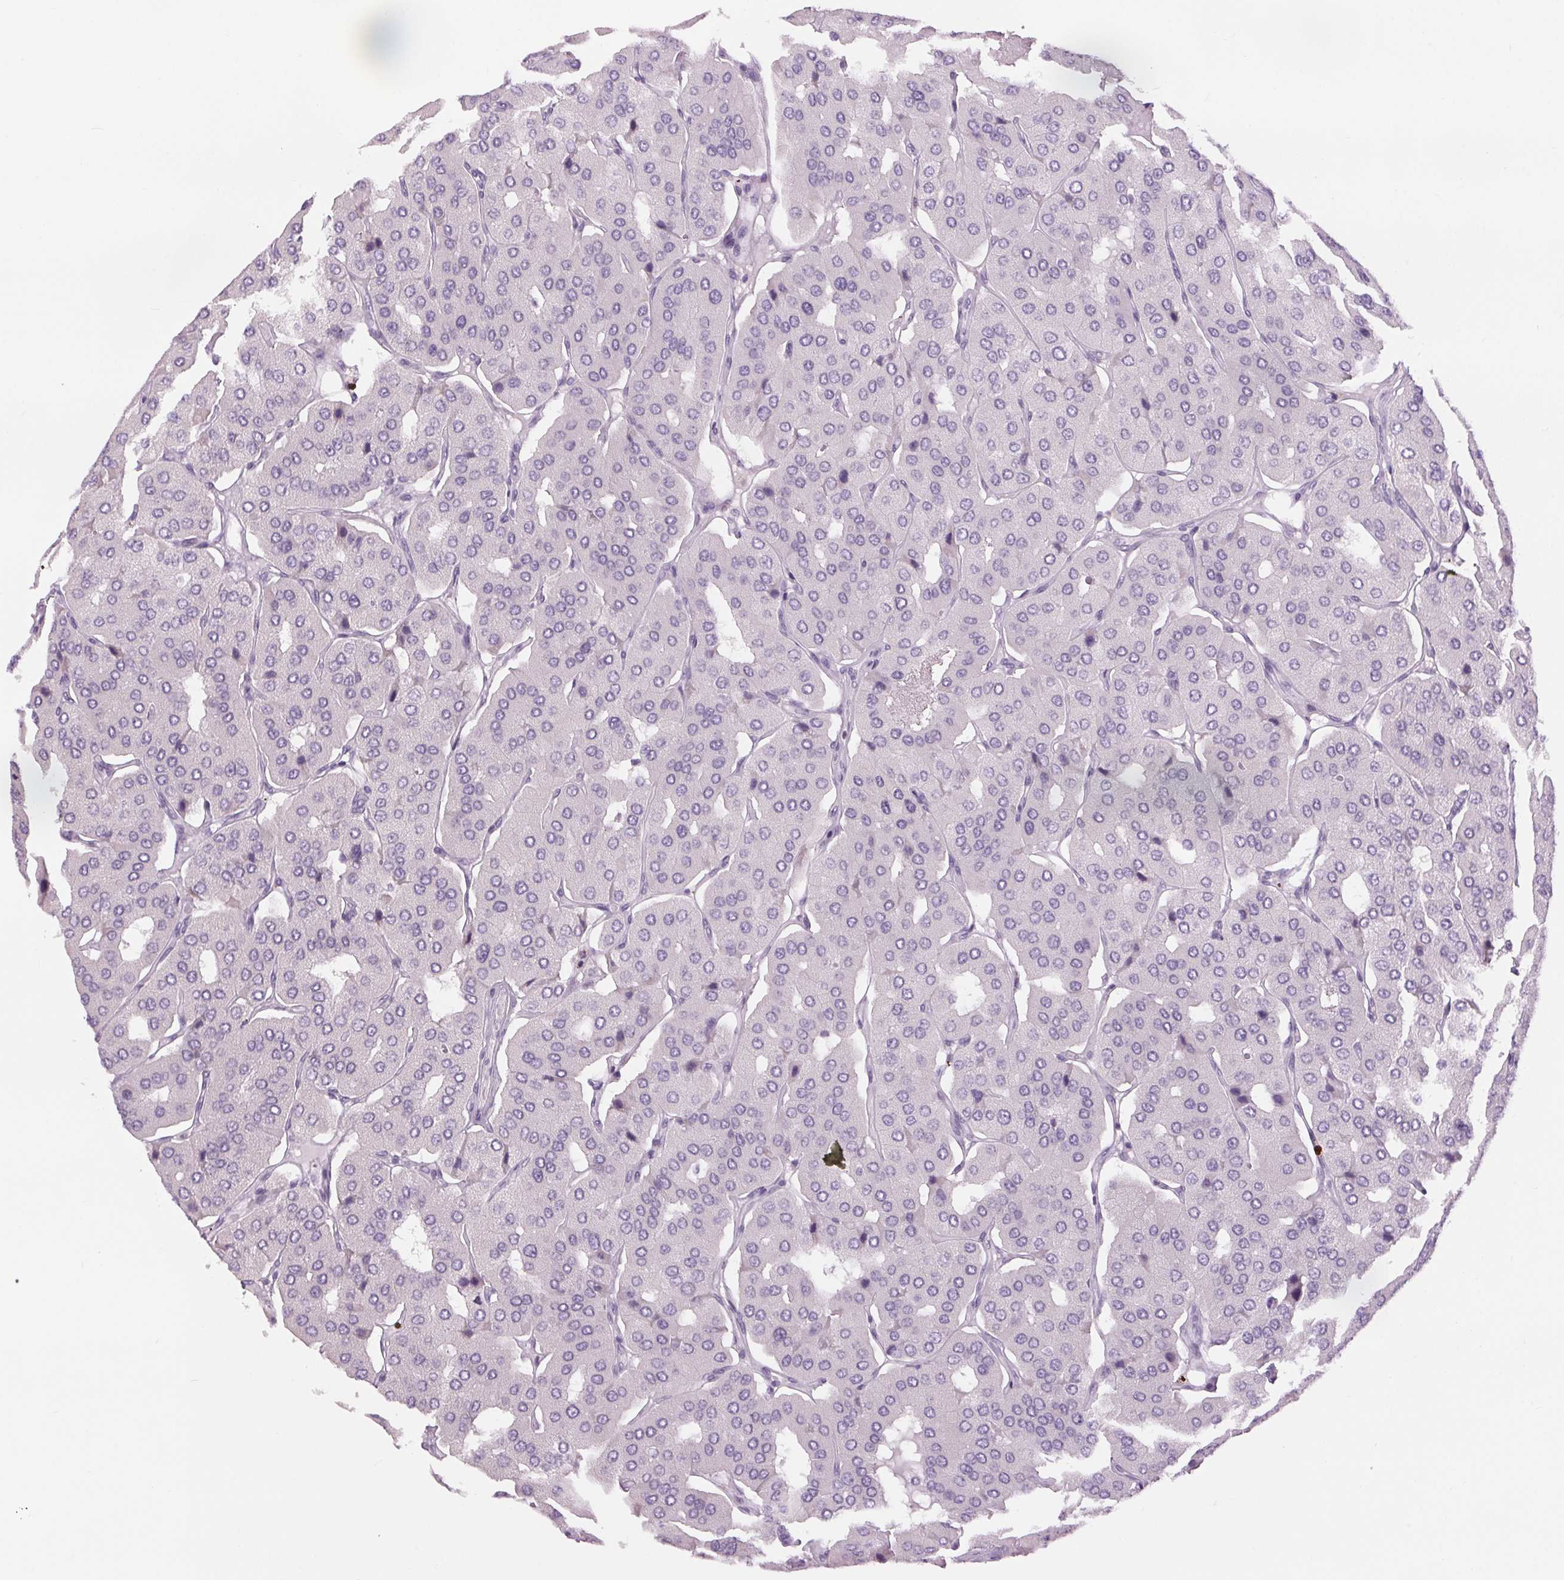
{"staining": {"intensity": "negative", "quantity": "none", "location": "none"}, "tissue": "parathyroid gland", "cell_type": "Glandular cells", "image_type": "normal", "snomed": [{"axis": "morphology", "description": "Normal tissue, NOS"}, {"axis": "morphology", "description": "Adenoma, NOS"}, {"axis": "topography", "description": "Parathyroid gland"}], "caption": "Glandular cells show no significant expression in unremarkable parathyroid gland. (DAB (3,3'-diaminobenzidine) immunohistochemistry, high magnification).", "gene": "SLC6A19", "patient": {"sex": "female", "age": 86}}